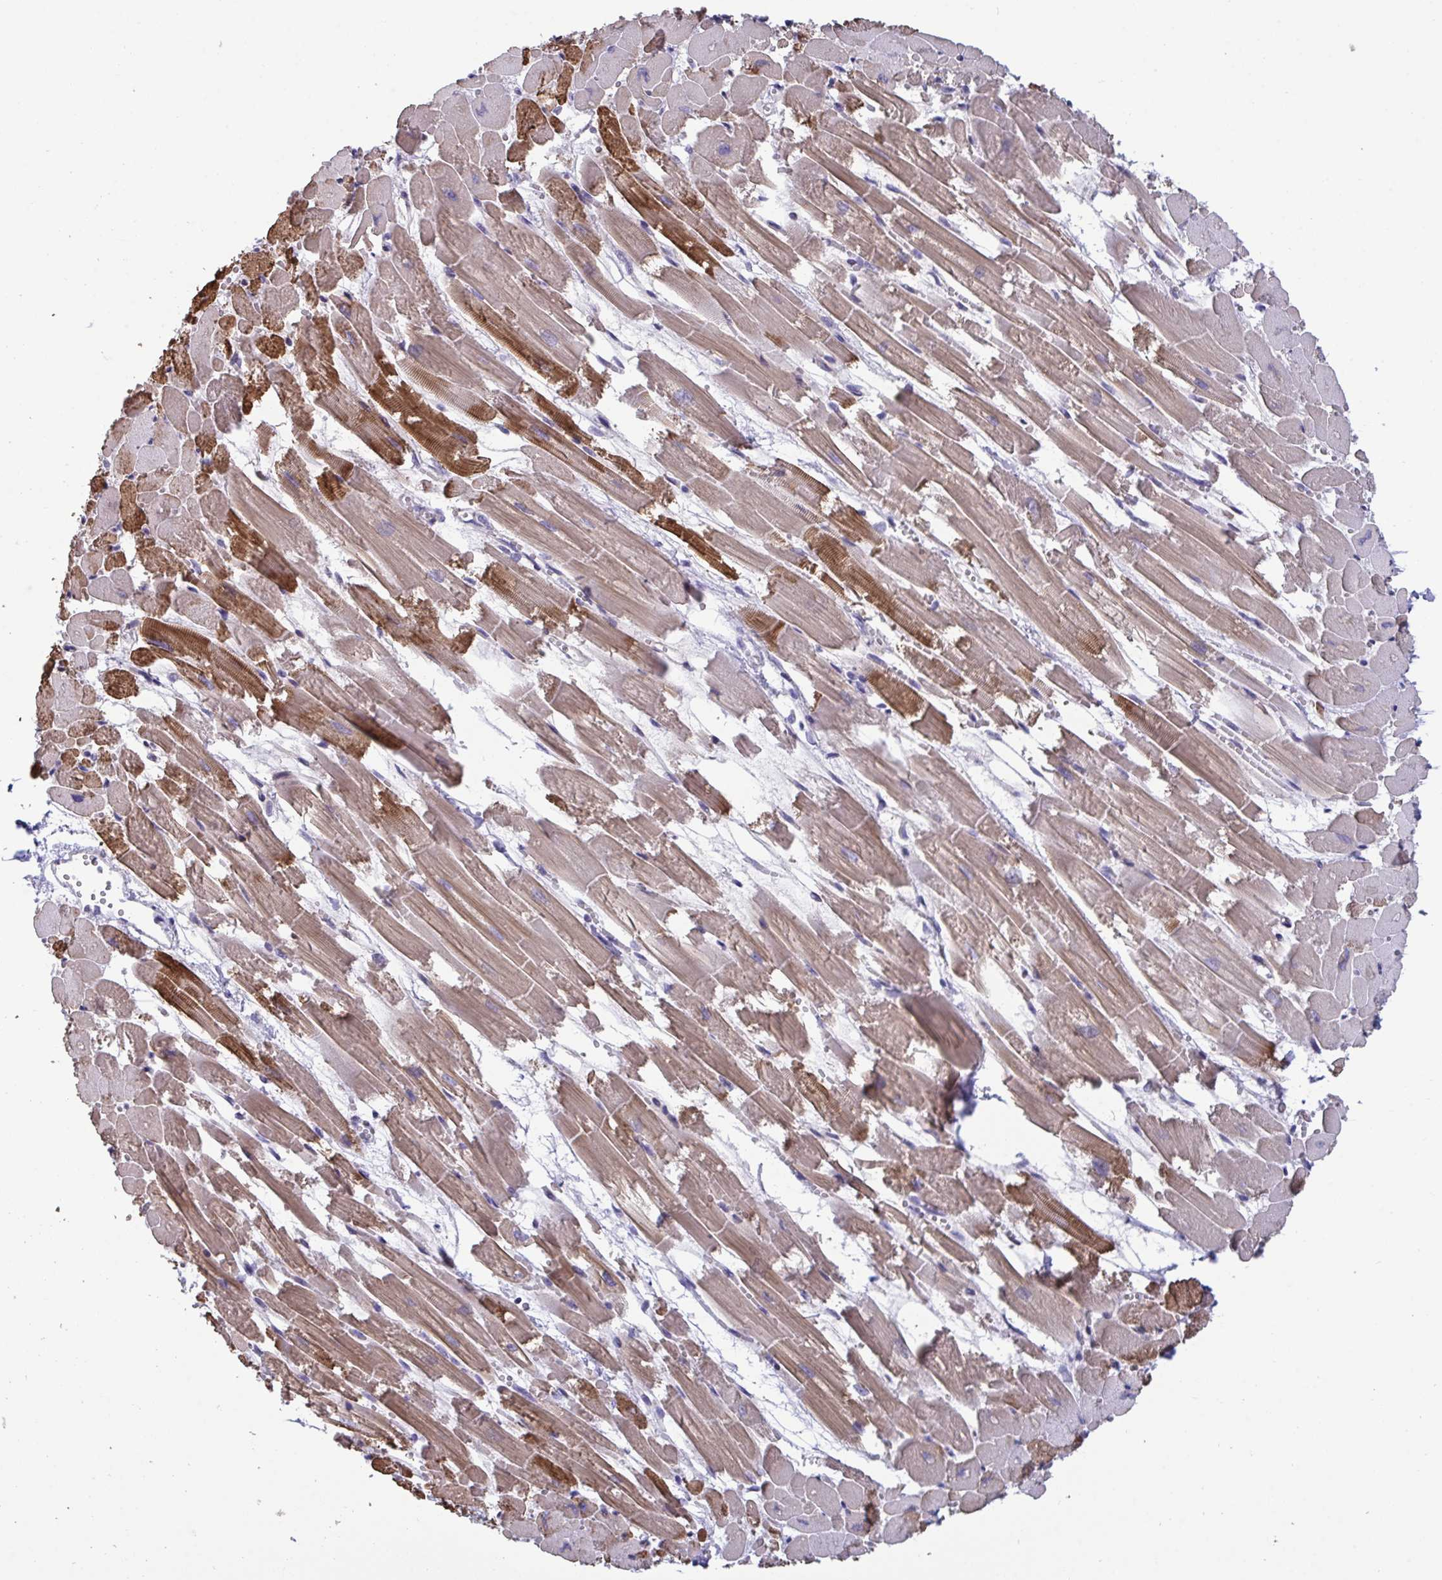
{"staining": {"intensity": "moderate", "quantity": ">75%", "location": "cytoplasmic/membranous"}, "tissue": "heart muscle", "cell_type": "Cardiomyocytes", "image_type": "normal", "snomed": [{"axis": "morphology", "description": "Normal tissue, NOS"}, {"axis": "topography", "description": "Heart"}], "caption": "This photomicrograph demonstrates immunohistochemistry staining of benign heart muscle, with medium moderate cytoplasmic/membranous staining in approximately >75% of cardiomyocytes.", "gene": "PELI1", "patient": {"sex": "female", "age": 52}}